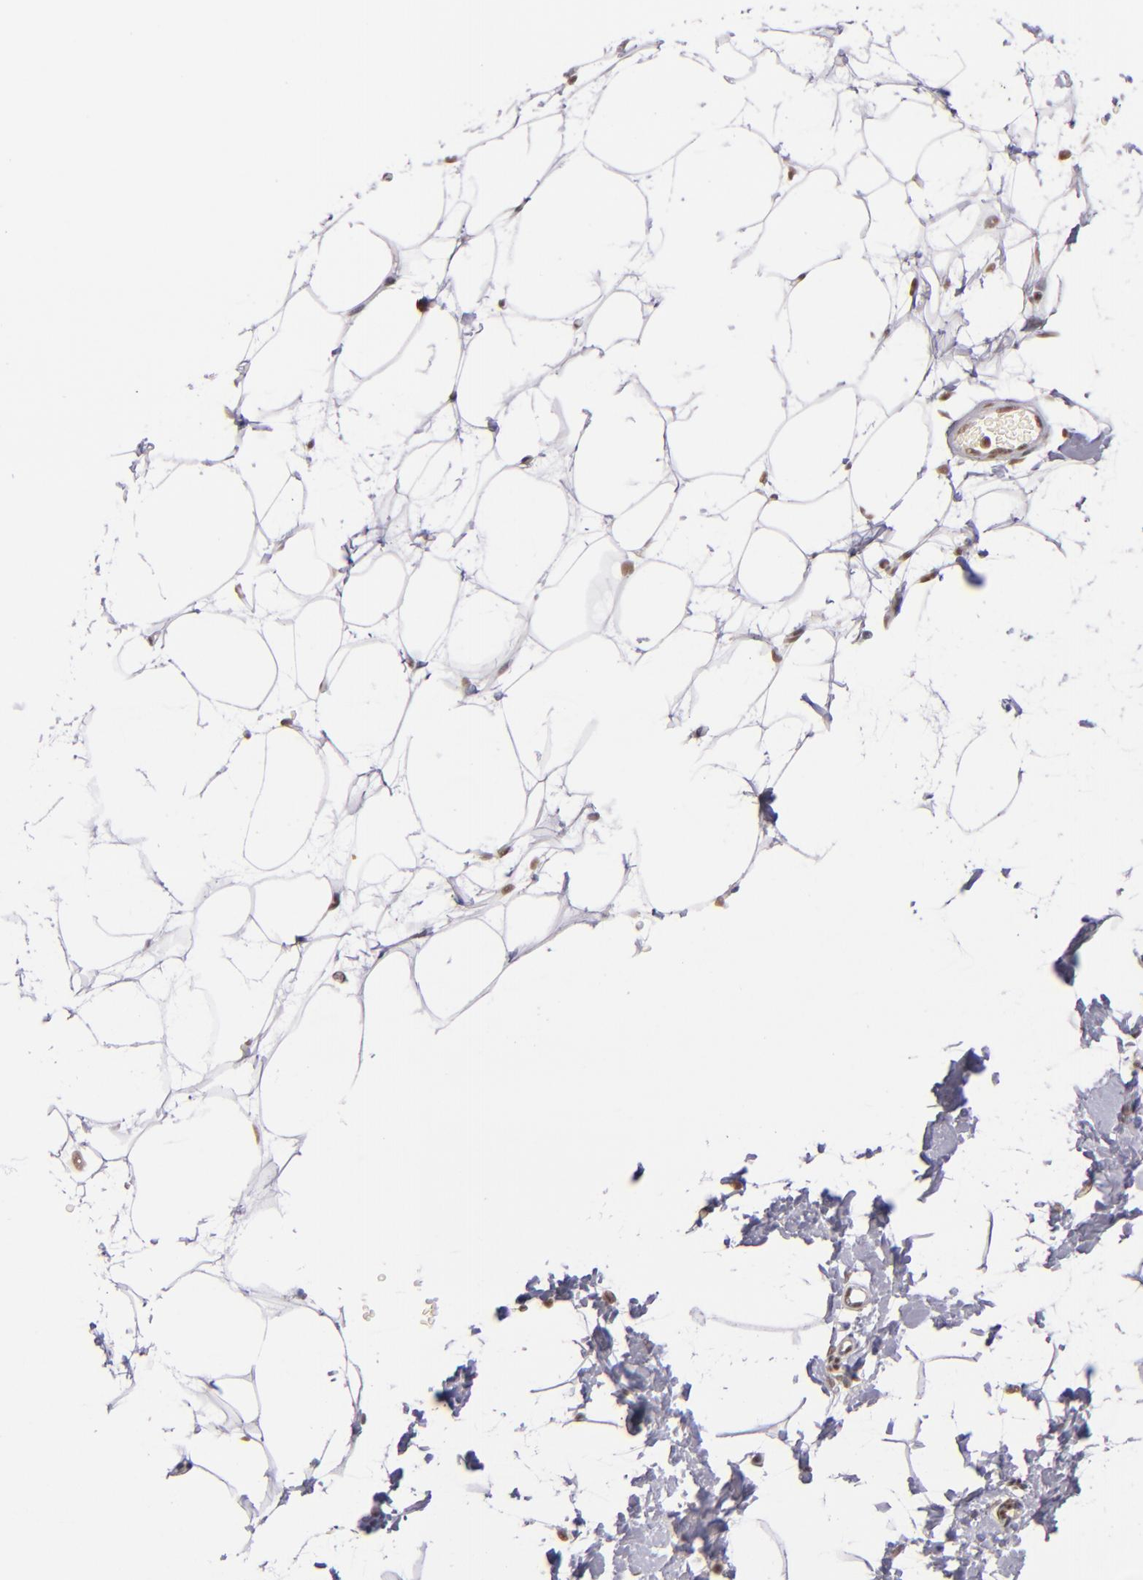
{"staining": {"intensity": "moderate", "quantity": "<25%", "location": "nuclear"}, "tissue": "breast", "cell_type": "Adipocytes", "image_type": "normal", "snomed": [{"axis": "morphology", "description": "Normal tissue, NOS"}, {"axis": "topography", "description": "Breast"}], "caption": "Breast stained with a brown dye displays moderate nuclear positive staining in approximately <25% of adipocytes.", "gene": "ZNF148", "patient": {"sex": "female", "age": 23}}